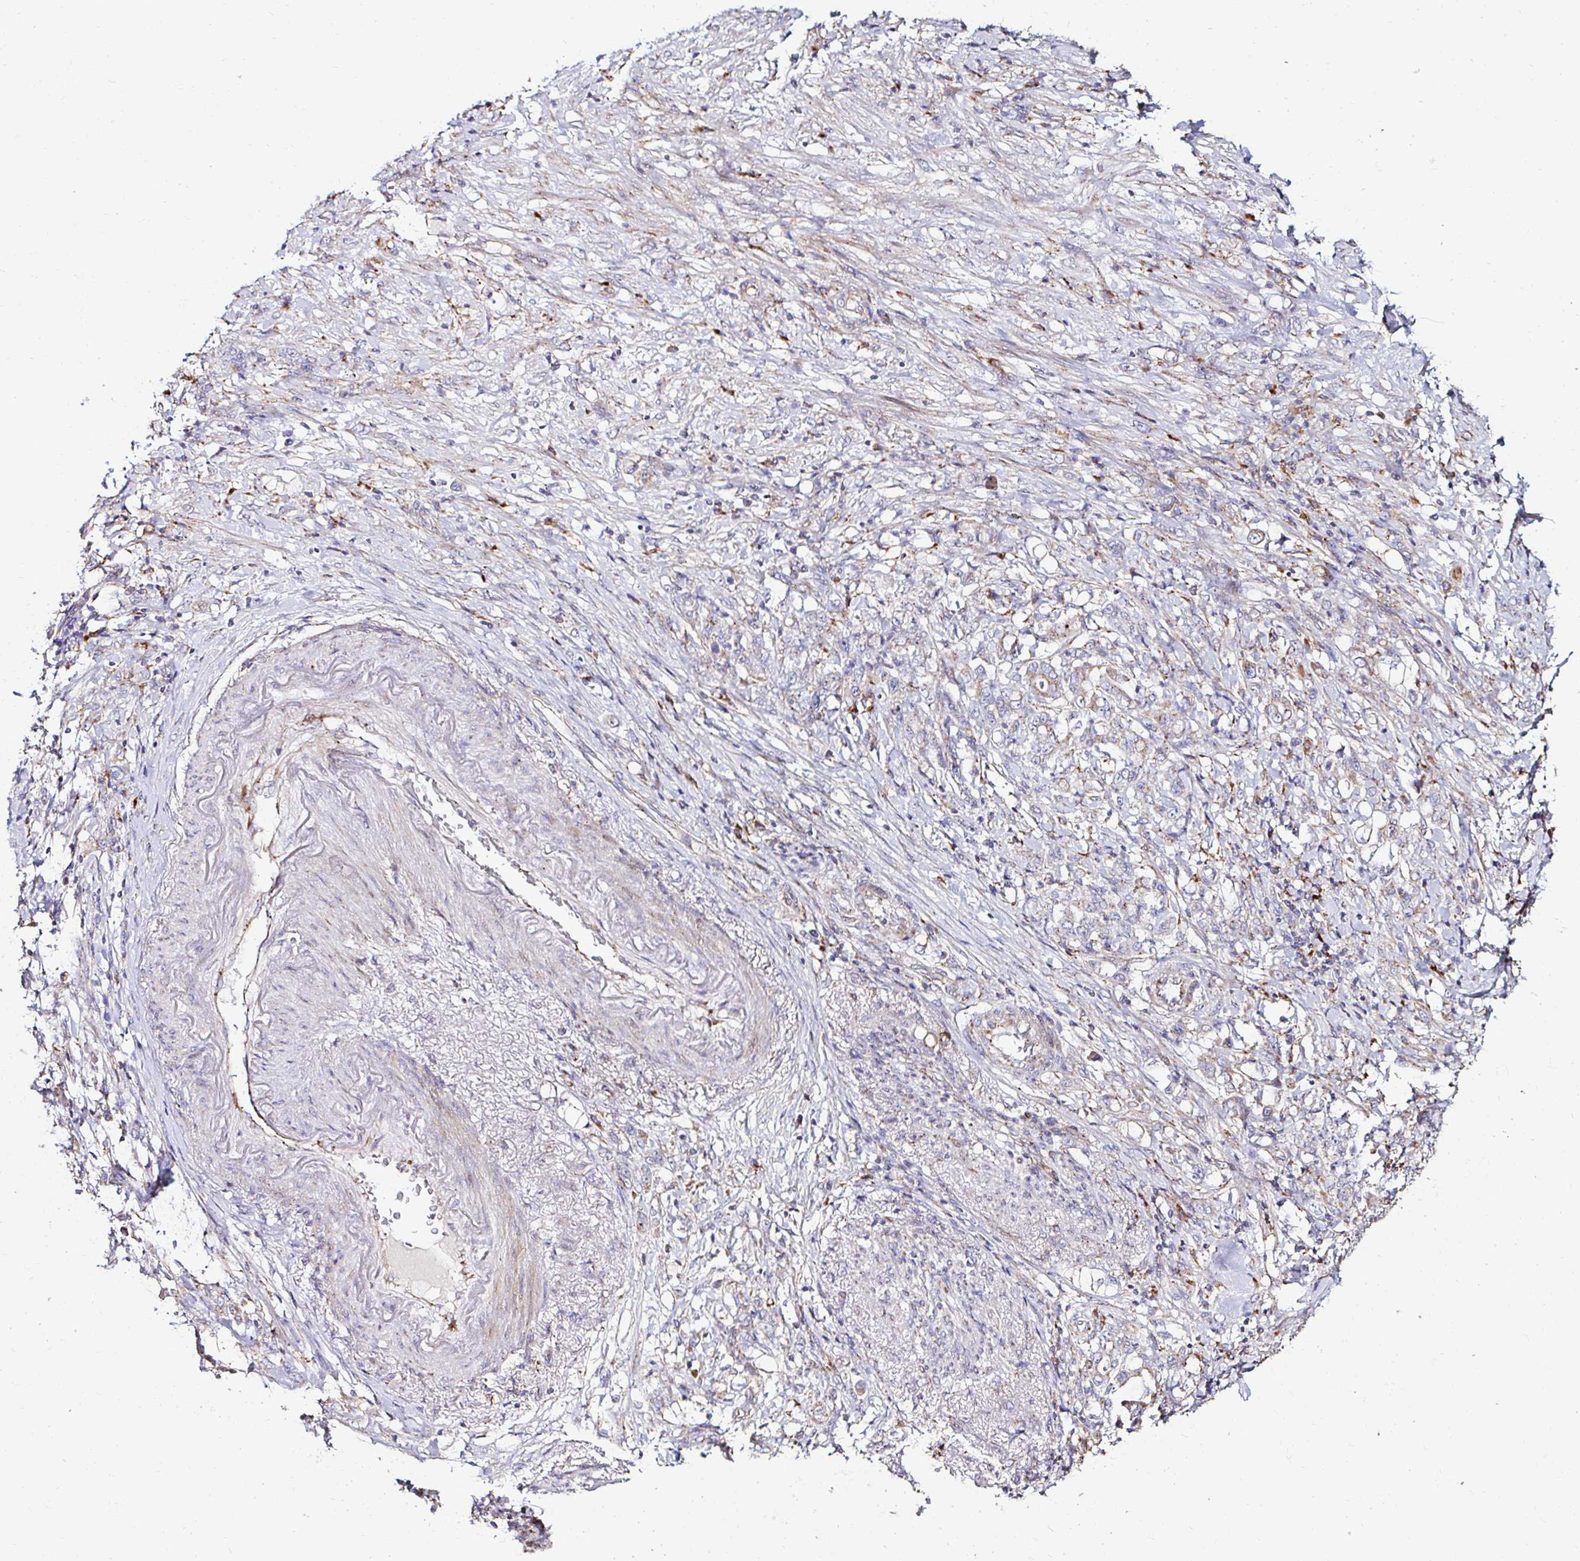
{"staining": {"intensity": "weak", "quantity": "<25%", "location": "cytoplasmic/membranous"}, "tissue": "stomach cancer", "cell_type": "Tumor cells", "image_type": "cancer", "snomed": [{"axis": "morphology", "description": "Adenocarcinoma, NOS"}, {"axis": "topography", "description": "Stomach"}], "caption": "An immunohistochemistry (IHC) histopathology image of stomach adenocarcinoma is shown. There is no staining in tumor cells of stomach adenocarcinoma.", "gene": "GALNS", "patient": {"sex": "female", "age": 79}}